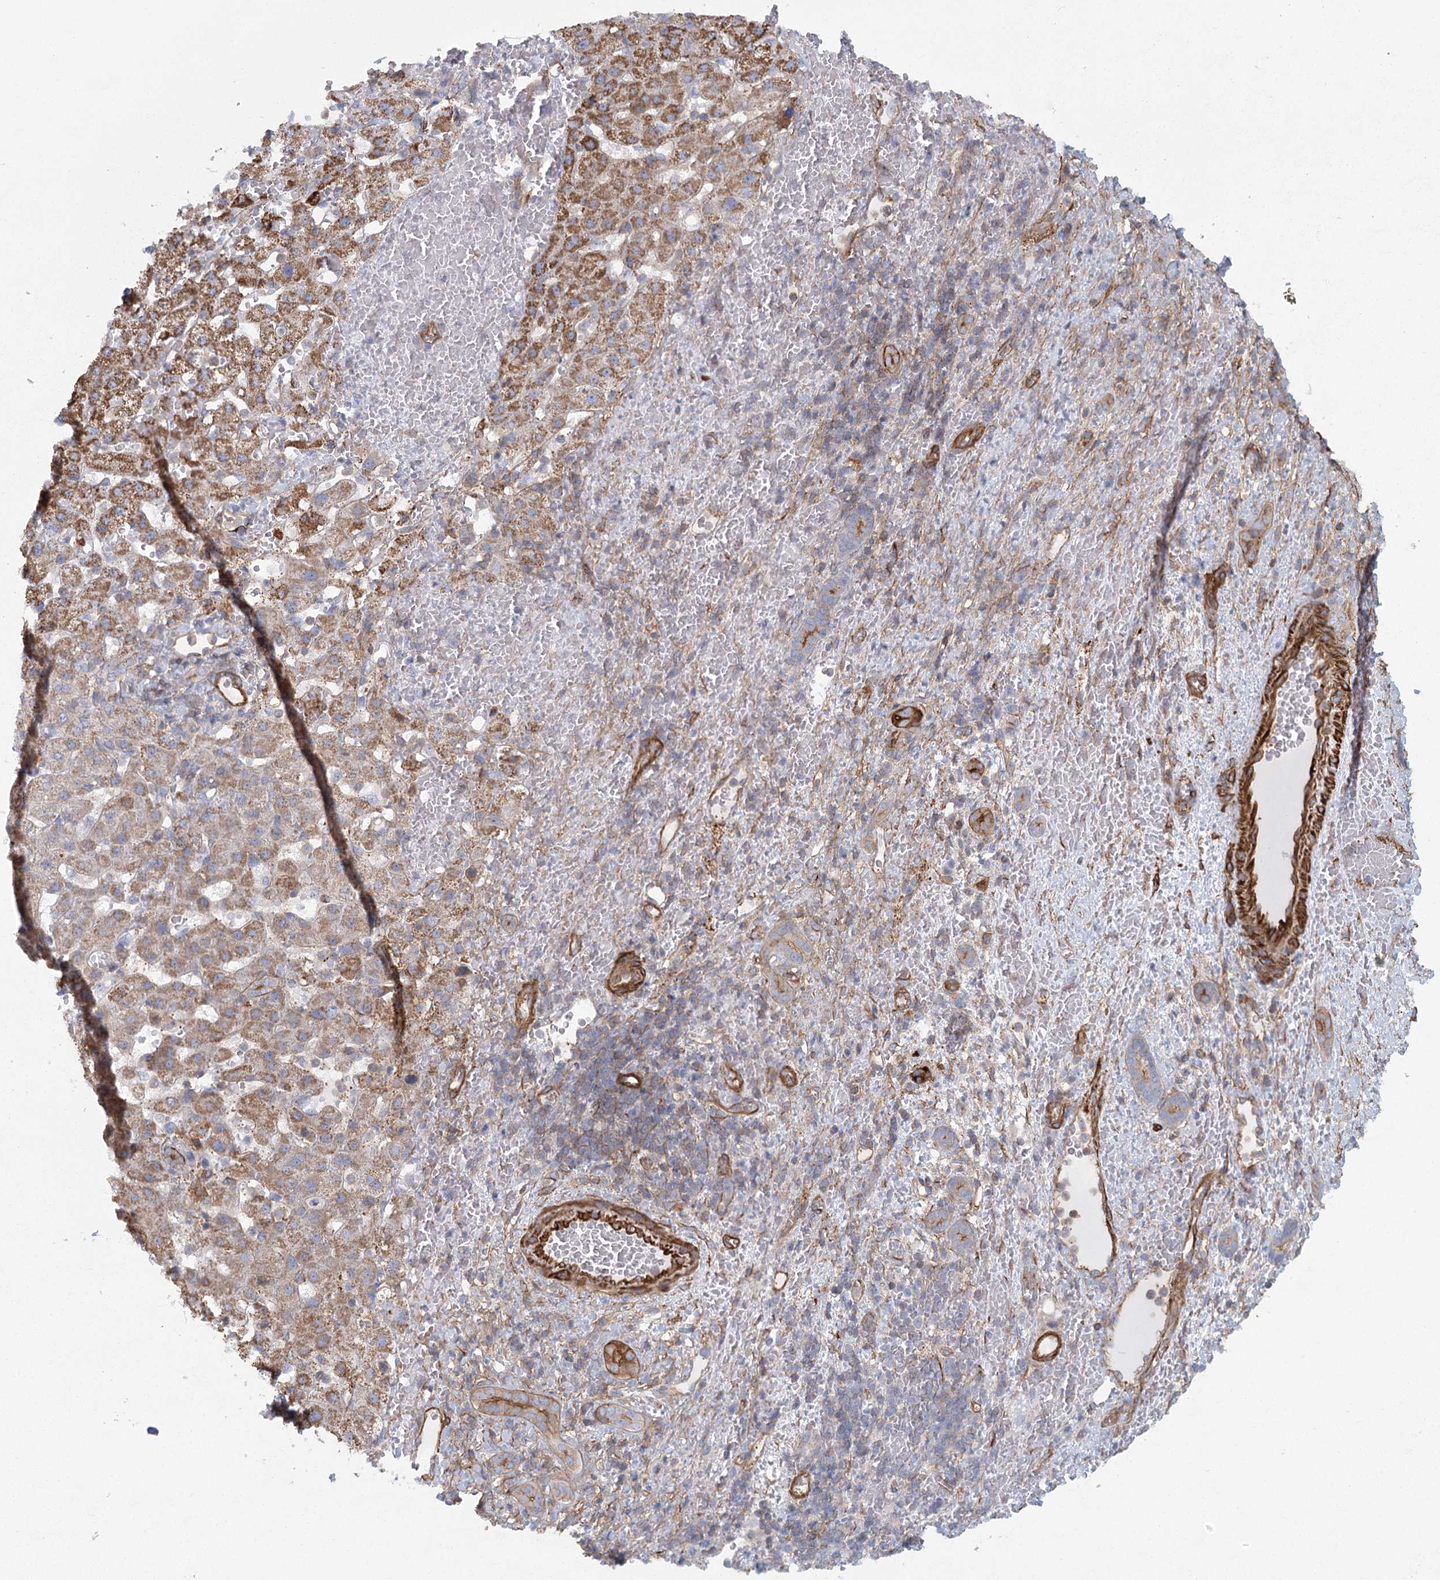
{"staining": {"intensity": "moderate", "quantity": ">75%", "location": "cytoplasmic/membranous"}, "tissue": "liver cancer", "cell_type": "Tumor cells", "image_type": "cancer", "snomed": [{"axis": "morphology", "description": "Normal tissue, NOS"}, {"axis": "morphology", "description": "Carcinoma, Hepatocellular, NOS"}, {"axis": "topography", "description": "Liver"}], "caption": "Hepatocellular carcinoma (liver) stained for a protein exhibits moderate cytoplasmic/membranous positivity in tumor cells. (DAB (3,3'-diaminobenzidine) IHC, brown staining for protein, blue staining for nuclei).", "gene": "IFT46", "patient": {"sex": "male", "age": 57}}